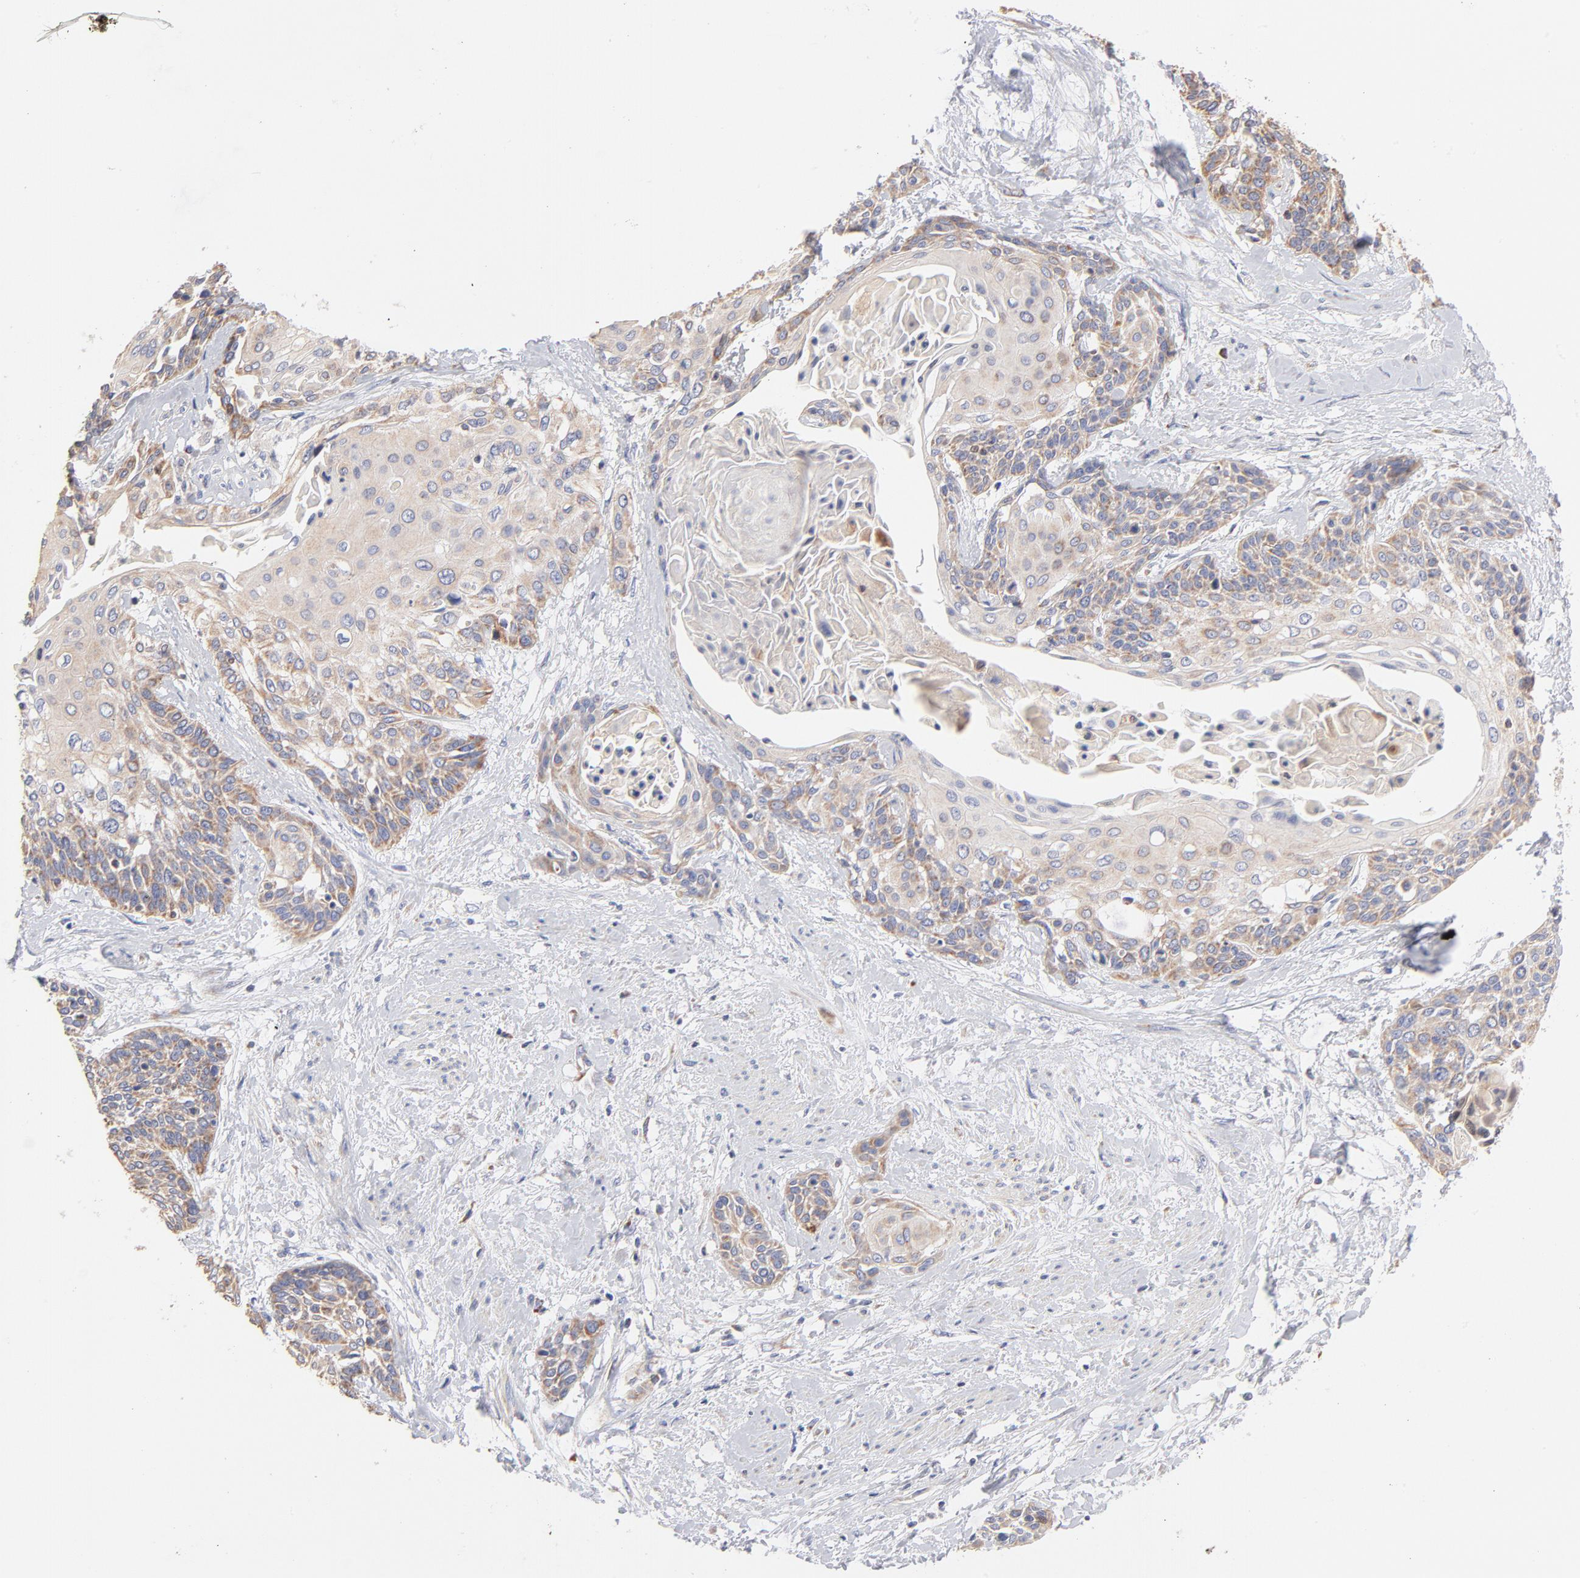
{"staining": {"intensity": "weak", "quantity": "<25%", "location": "cytoplasmic/membranous"}, "tissue": "cervical cancer", "cell_type": "Tumor cells", "image_type": "cancer", "snomed": [{"axis": "morphology", "description": "Squamous cell carcinoma, NOS"}, {"axis": "topography", "description": "Cervix"}], "caption": "This is an IHC image of human cervical cancer. There is no positivity in tumor cells.", "gene": "TIMM8A", "patient": {"sex": "female", "age": 57}}